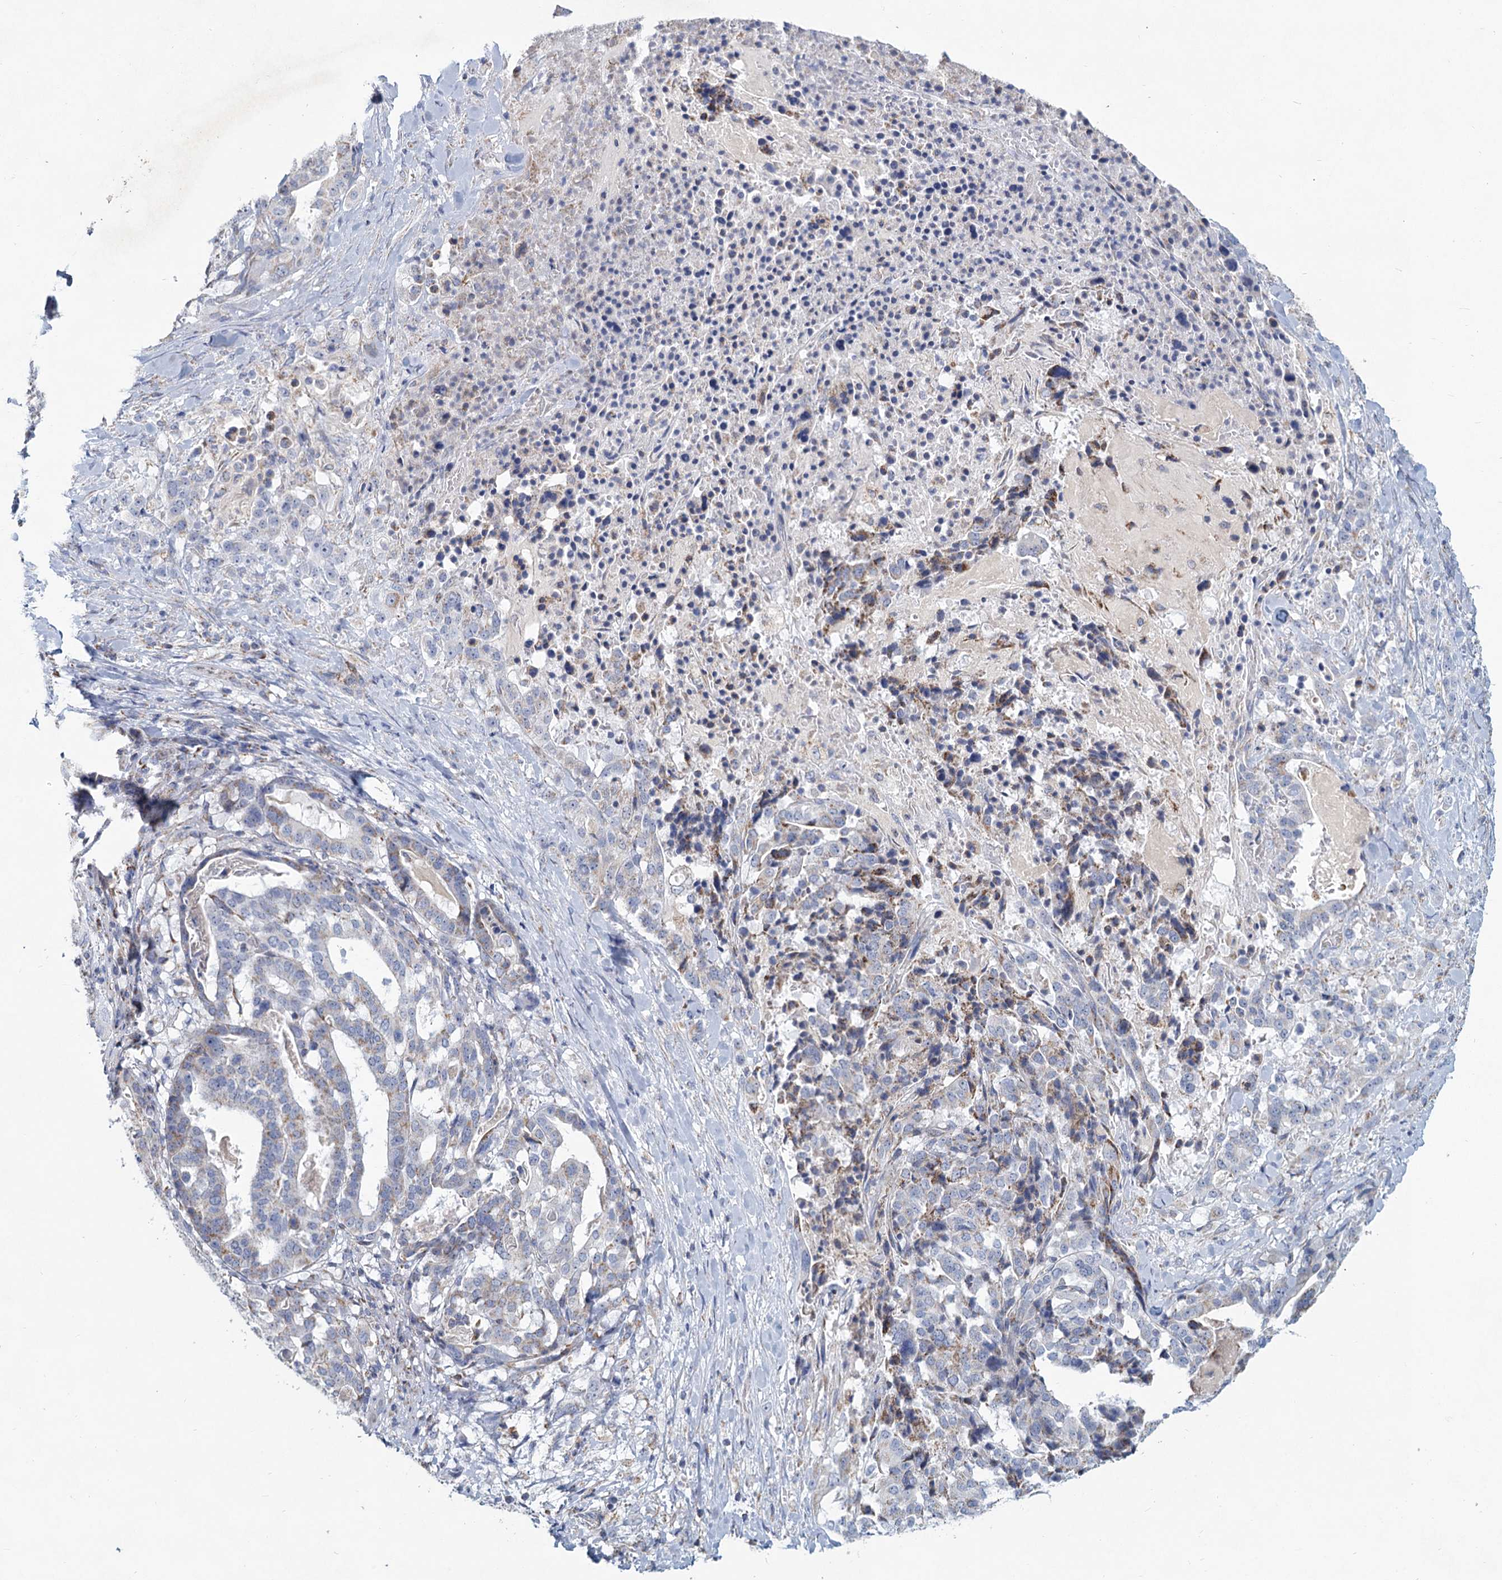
{"staining": {"intensity": "negative", "quantity": "none", "location": "none"}, "tissue": "stomach cancer", "cell_type": "Tumor cells", "image_type": "cancer", "snomed": [{"axis": "morphology", "description": "Adenocarcinoma, NOS"}, {"axis": "topography", "description": "Stomach"}], "caption": "This is an immunohistochemistry photomicrograph of human adenocarcinoma (stomach). There is no expression in tumor cells.", "gene": "NDUFC2", "patient": {"sex": "male", "age": 48}}